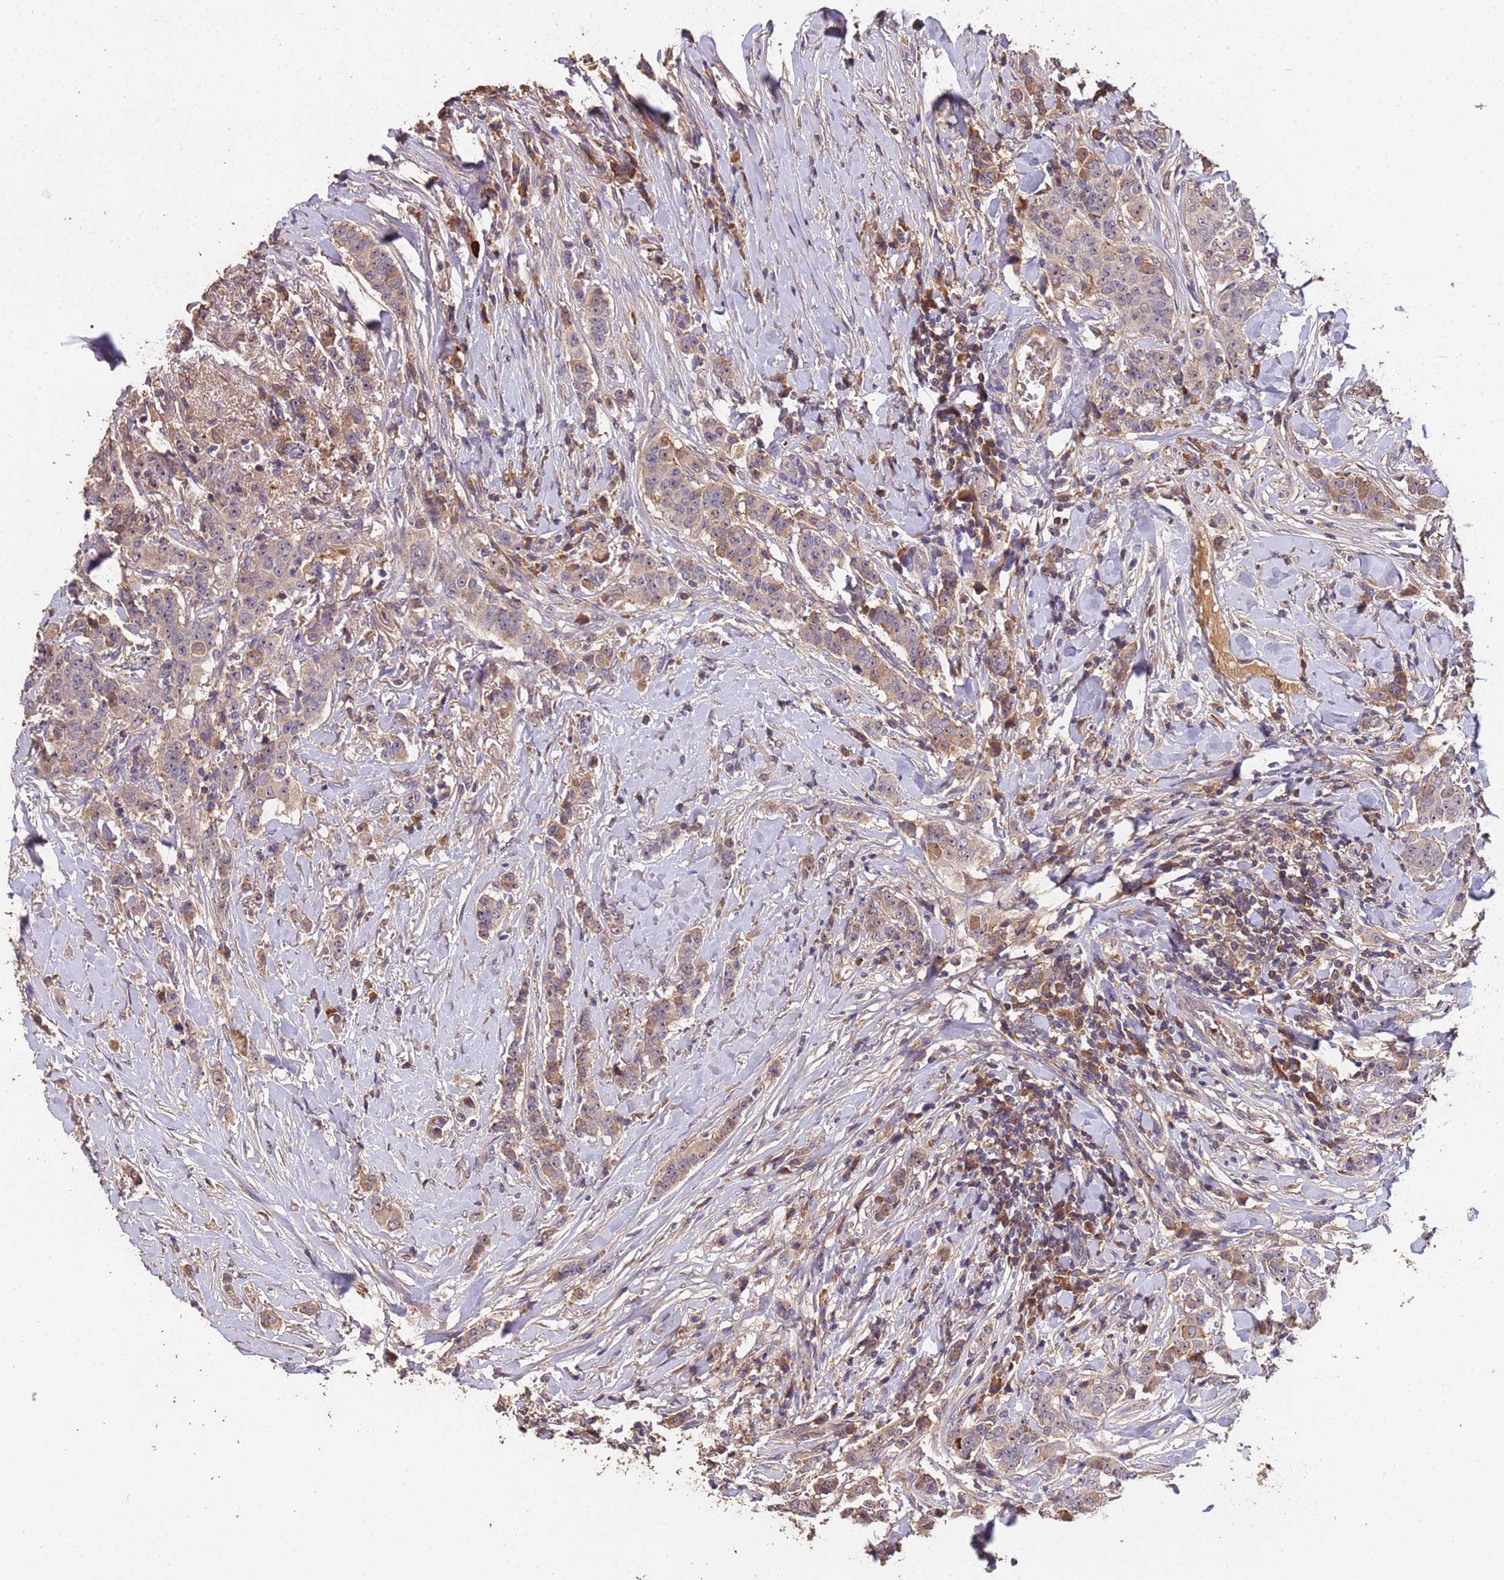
{"staining": {"intensity": "weak", "quantity": "25%-75%", "location": "cytoplasmic/membranous"}, "tissue": "breast cancer", "cell_type": "Tumor cells", "image_type": "cancer", "snomed": [{"axis": "morphology", "description": "Duct carcinoma"}, {"axis": "topography", "description": "Breast"}], "caption": "Tumor cells reveal weak cytoplasmic/membranous expression in approximately 25%-75% of cells in breast cancer. (Stains: DAB (3,3'-diaminobenzidine) in brown, nuclei in blue, Microscopy: brightfield microscopy at high magnification).", "gene": "CCDC184", "patient": {"sex": "female", "age": 40}}